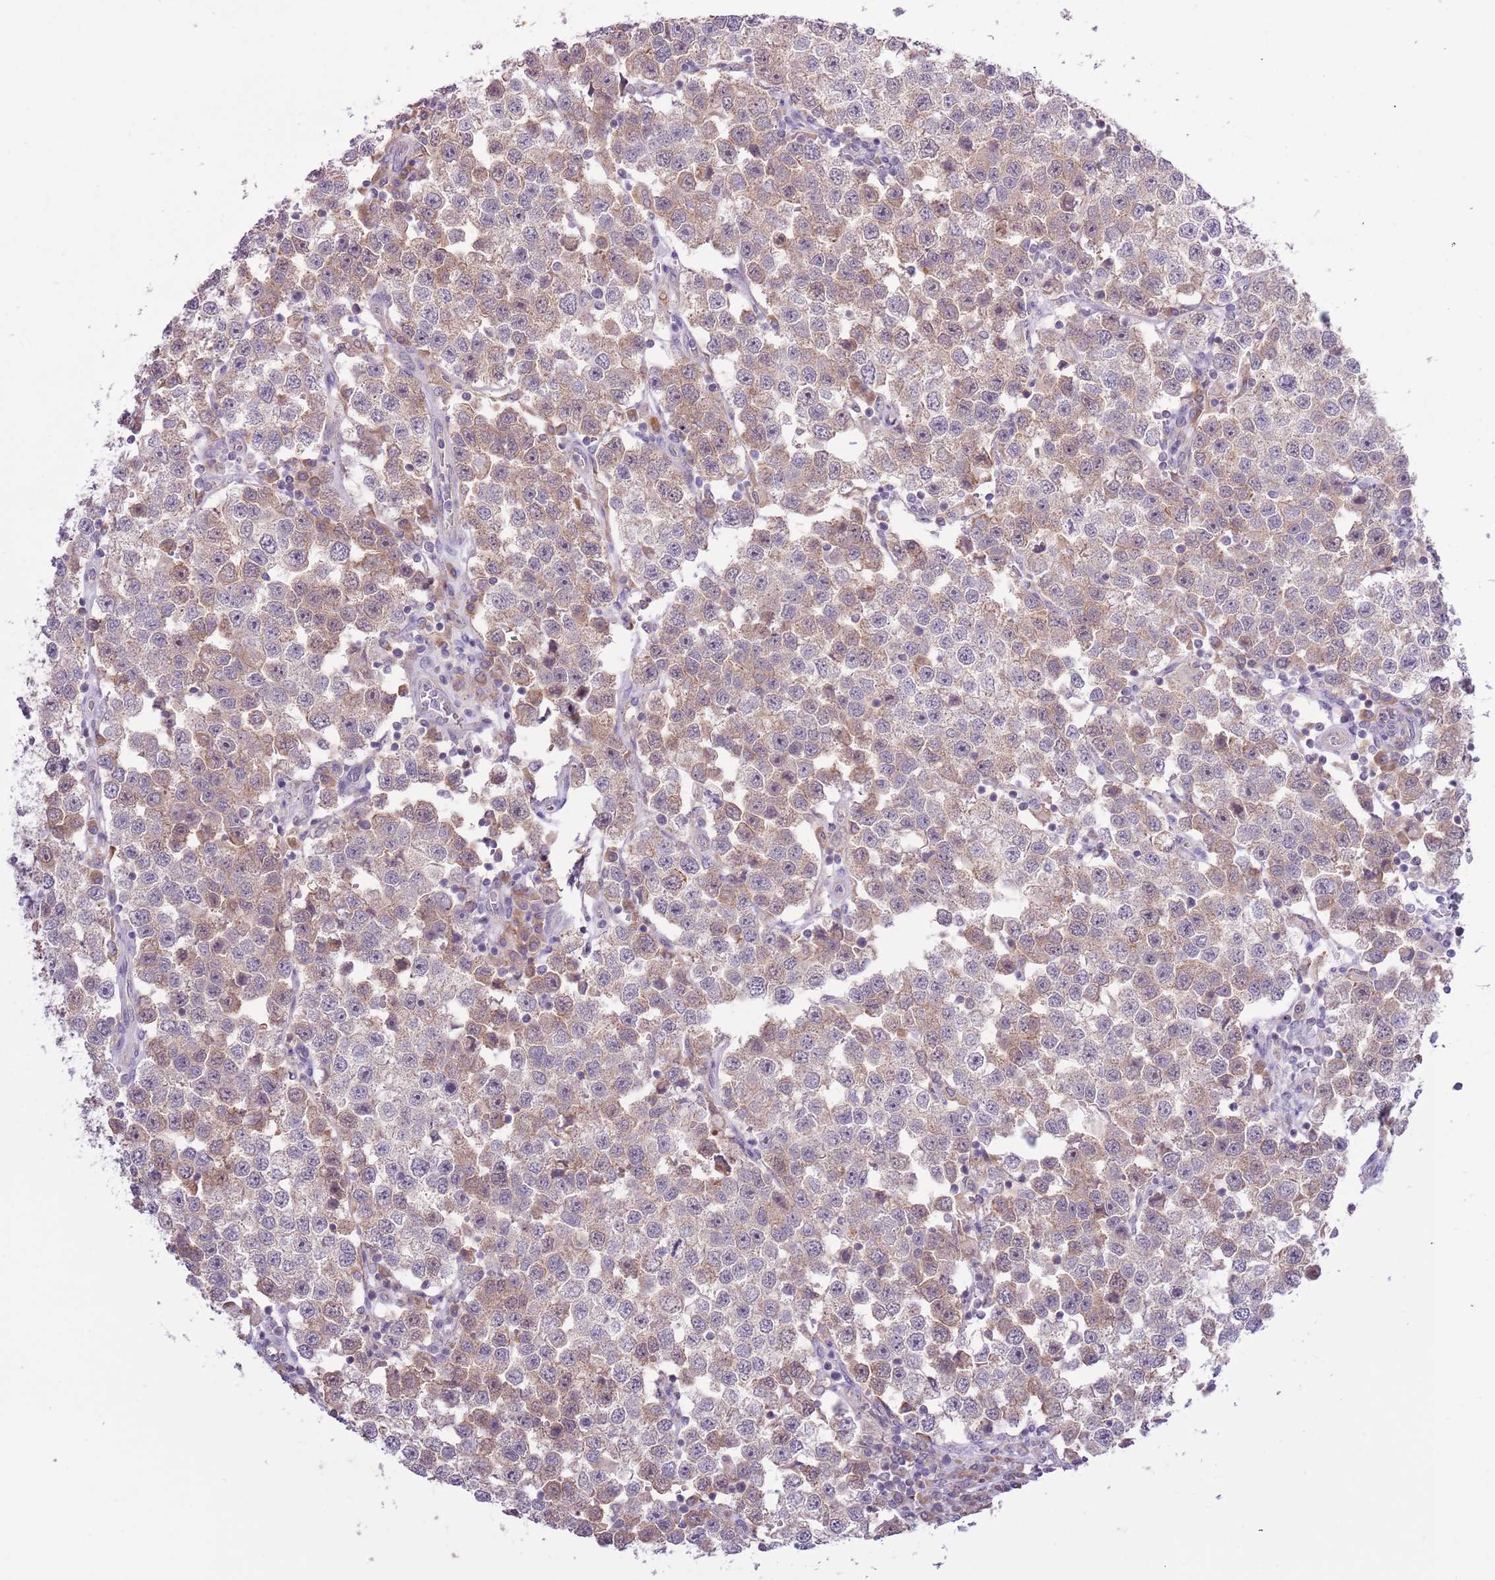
{"staining": {"intensity": "moderate", "quantity": "<25%", "location": "cytoplasmic/membranous"}, "tissue": "testis cancer", "cell_type": "Tumor cells", "image_type": "cancer", "snomed": [{"axis": "morphology", "description": "Seminoma, NOS"}, {"axis": "topography", "description": "Testis"}], "caption": "Immunohistochemistry staining of seminoma (testis), which displays low levels of moderate cytoplasmic/membranous expression in approximately <25% of tumor cells indicating moderate cytoplasmic/membranous protein positivity. The staining was performed using DAB (3,3'-diaminobenzidine) (brown) for protein detection and nuclei were counterstained in hematoxylin (blue).", "gene": "SHROOM3", "patient": {"sex": "male", "age": 37}}